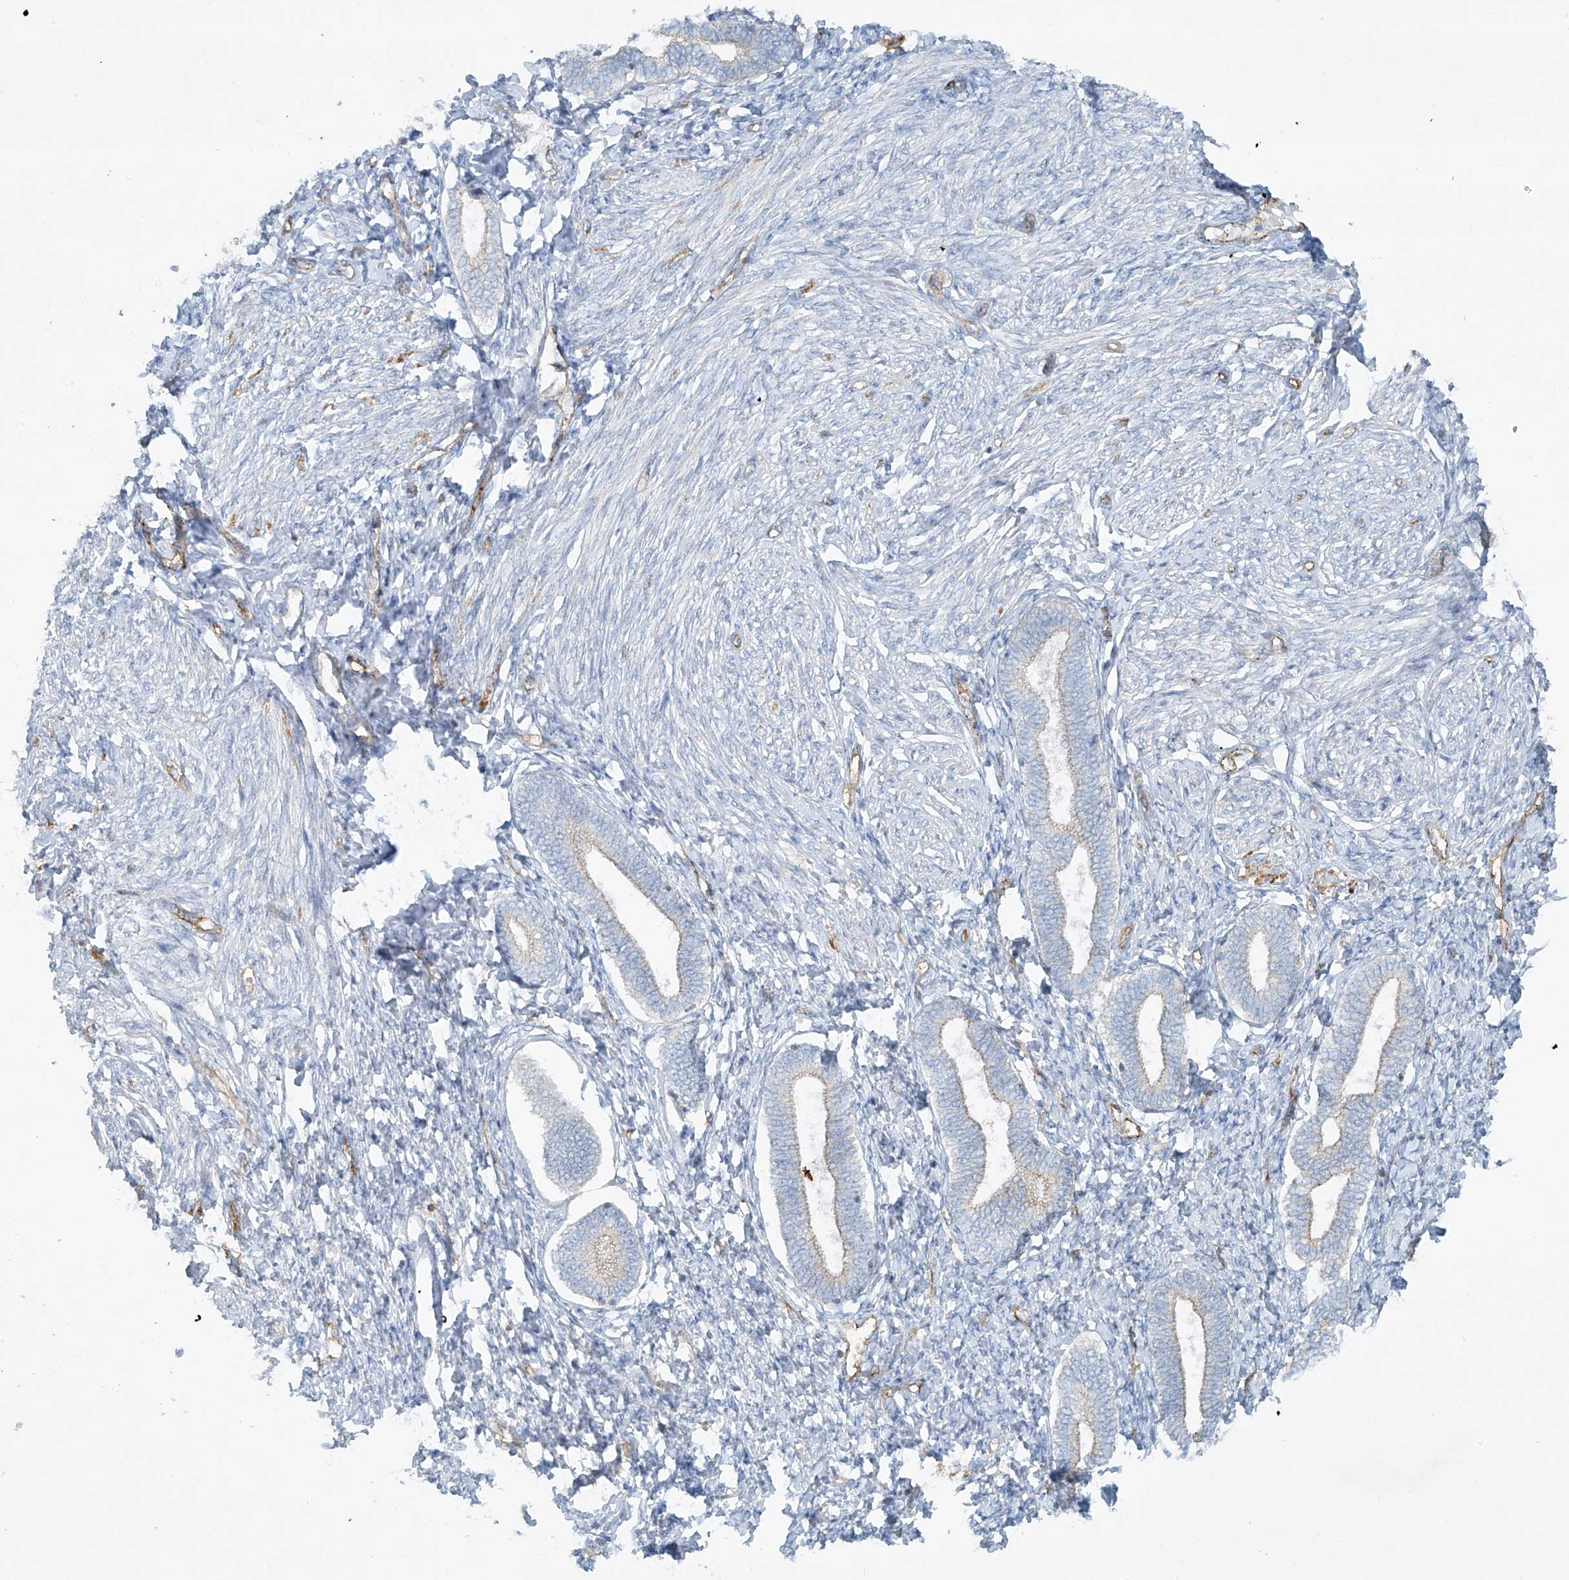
{"staining": {"intensity": "negative", "quantity": "none", "location": "none"}, "tissue": "endometrium", "cell_type": "Cells in endometrial stroma", "image_type": "normal", "snomed": [{"axis": "morphology", "description": "Normal tissue, NOS"}, {"axis": "topography", "description": "Endometrium"}], "caption": "Immunohistochemical staining of normal endometrium exhibits no significant expression in cells in endometrial stroma.", "gene": "VAMP5", "patient": {"sex": "female", "age": 72}}